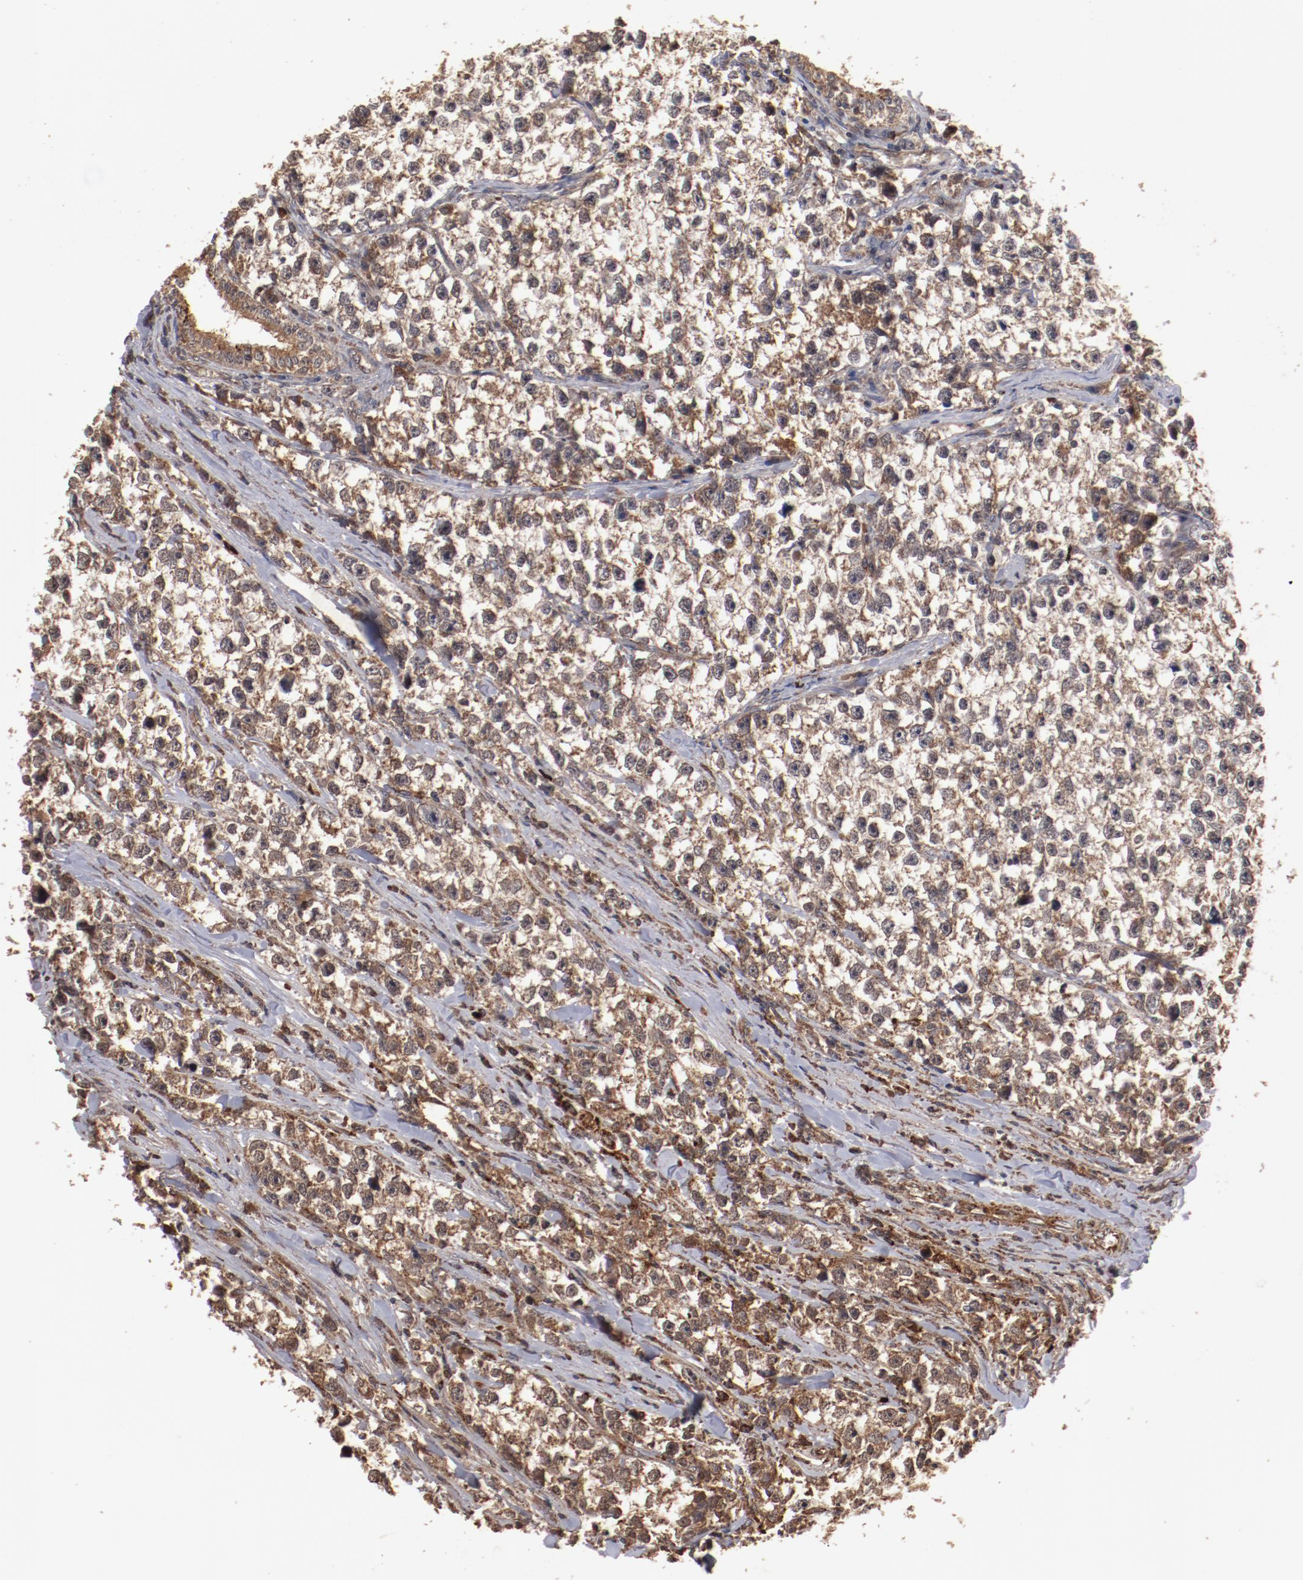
{"staining": {"intensity": "moderate", "quantity": ">75%", "location": "cytoplasmic/membranous"}, "tissue": "testis cancer", "cell_type": "Tumor cells", "image_type": "cancer", "snomed": [{"axis": "morphology", "description": "Seminoma, NOS"}, {"axis": "morphology", "description": "Carcinoma, Embryonal, NOS"}, {"axis": "topography", "description": "Testis"}], "caption": "Immunohistochemistry micrograph of human seminoma (testis) stained for a protein (brown), which exhibits medium levels of moderate cytoplasmic/membranous staining in approximately >75% of tumor cells.", "gene": "TENM1", "patient": {"sex": "male", "age": 30}}